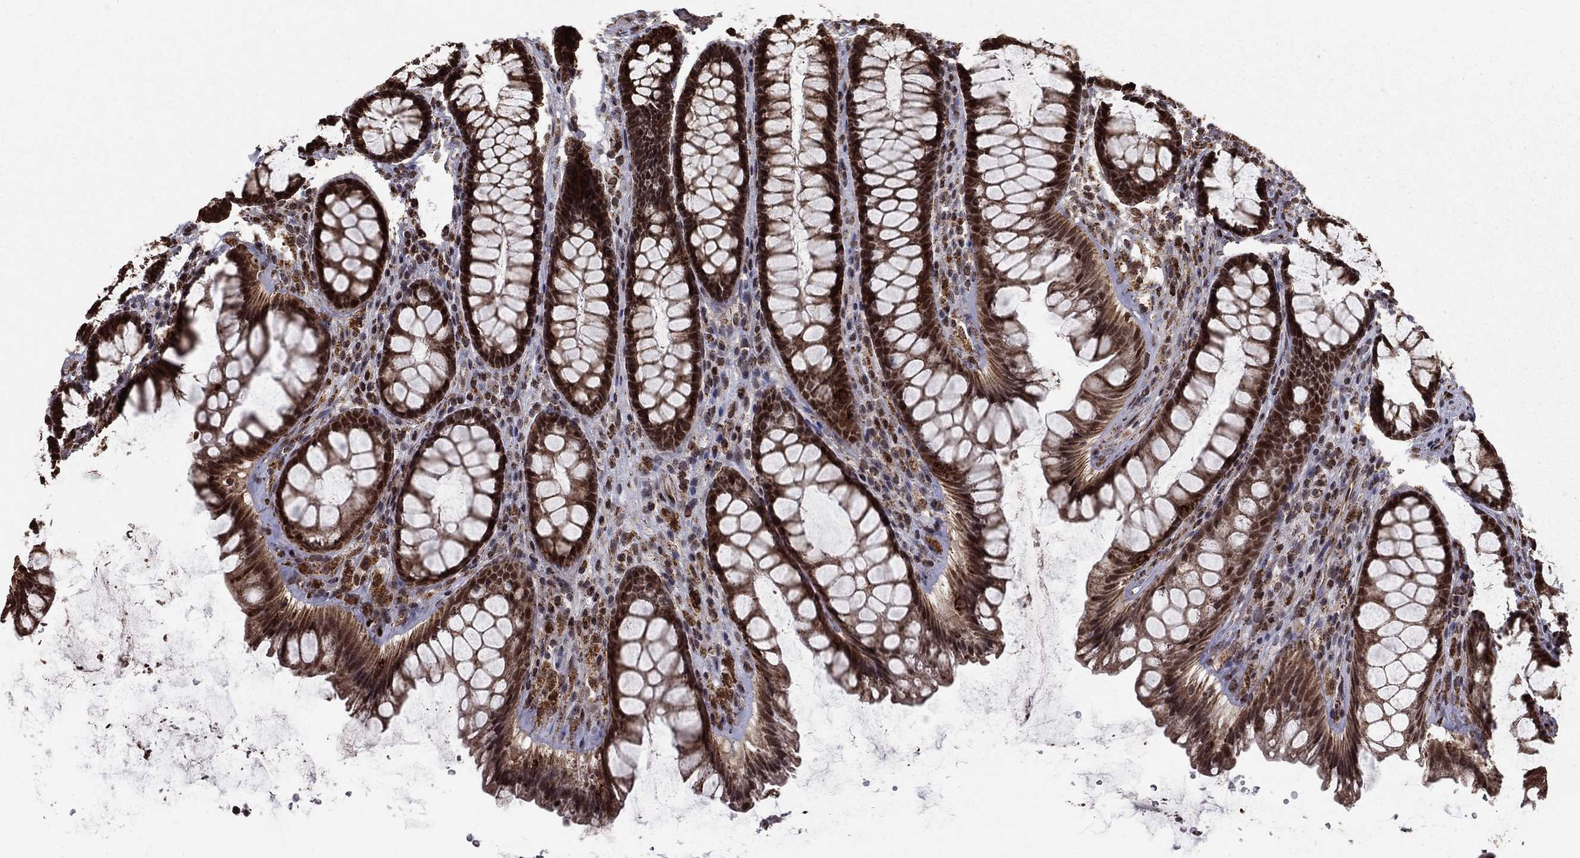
{"staining": {"intensity": "strong", "quantity": ">75%", "location": "cytoplasmic/membranous,nuclear"}, "tissue": "rectum", "cell_type": "Glandular cells", "image_type": "normal", "snomed": [{"axis": "morphology", "description": "Normal tissue, NOS"}, {"axis": "topography", "description": "Rectum"}], "caption": "Rectum stained for a protein (brown) demonstrates strong cytoplasmic/membranous,nuclear positive positivity in approximately >75% of glandular cells.", "gene": "ACOT13", "patient": {"sex": "male", "age": 72}}